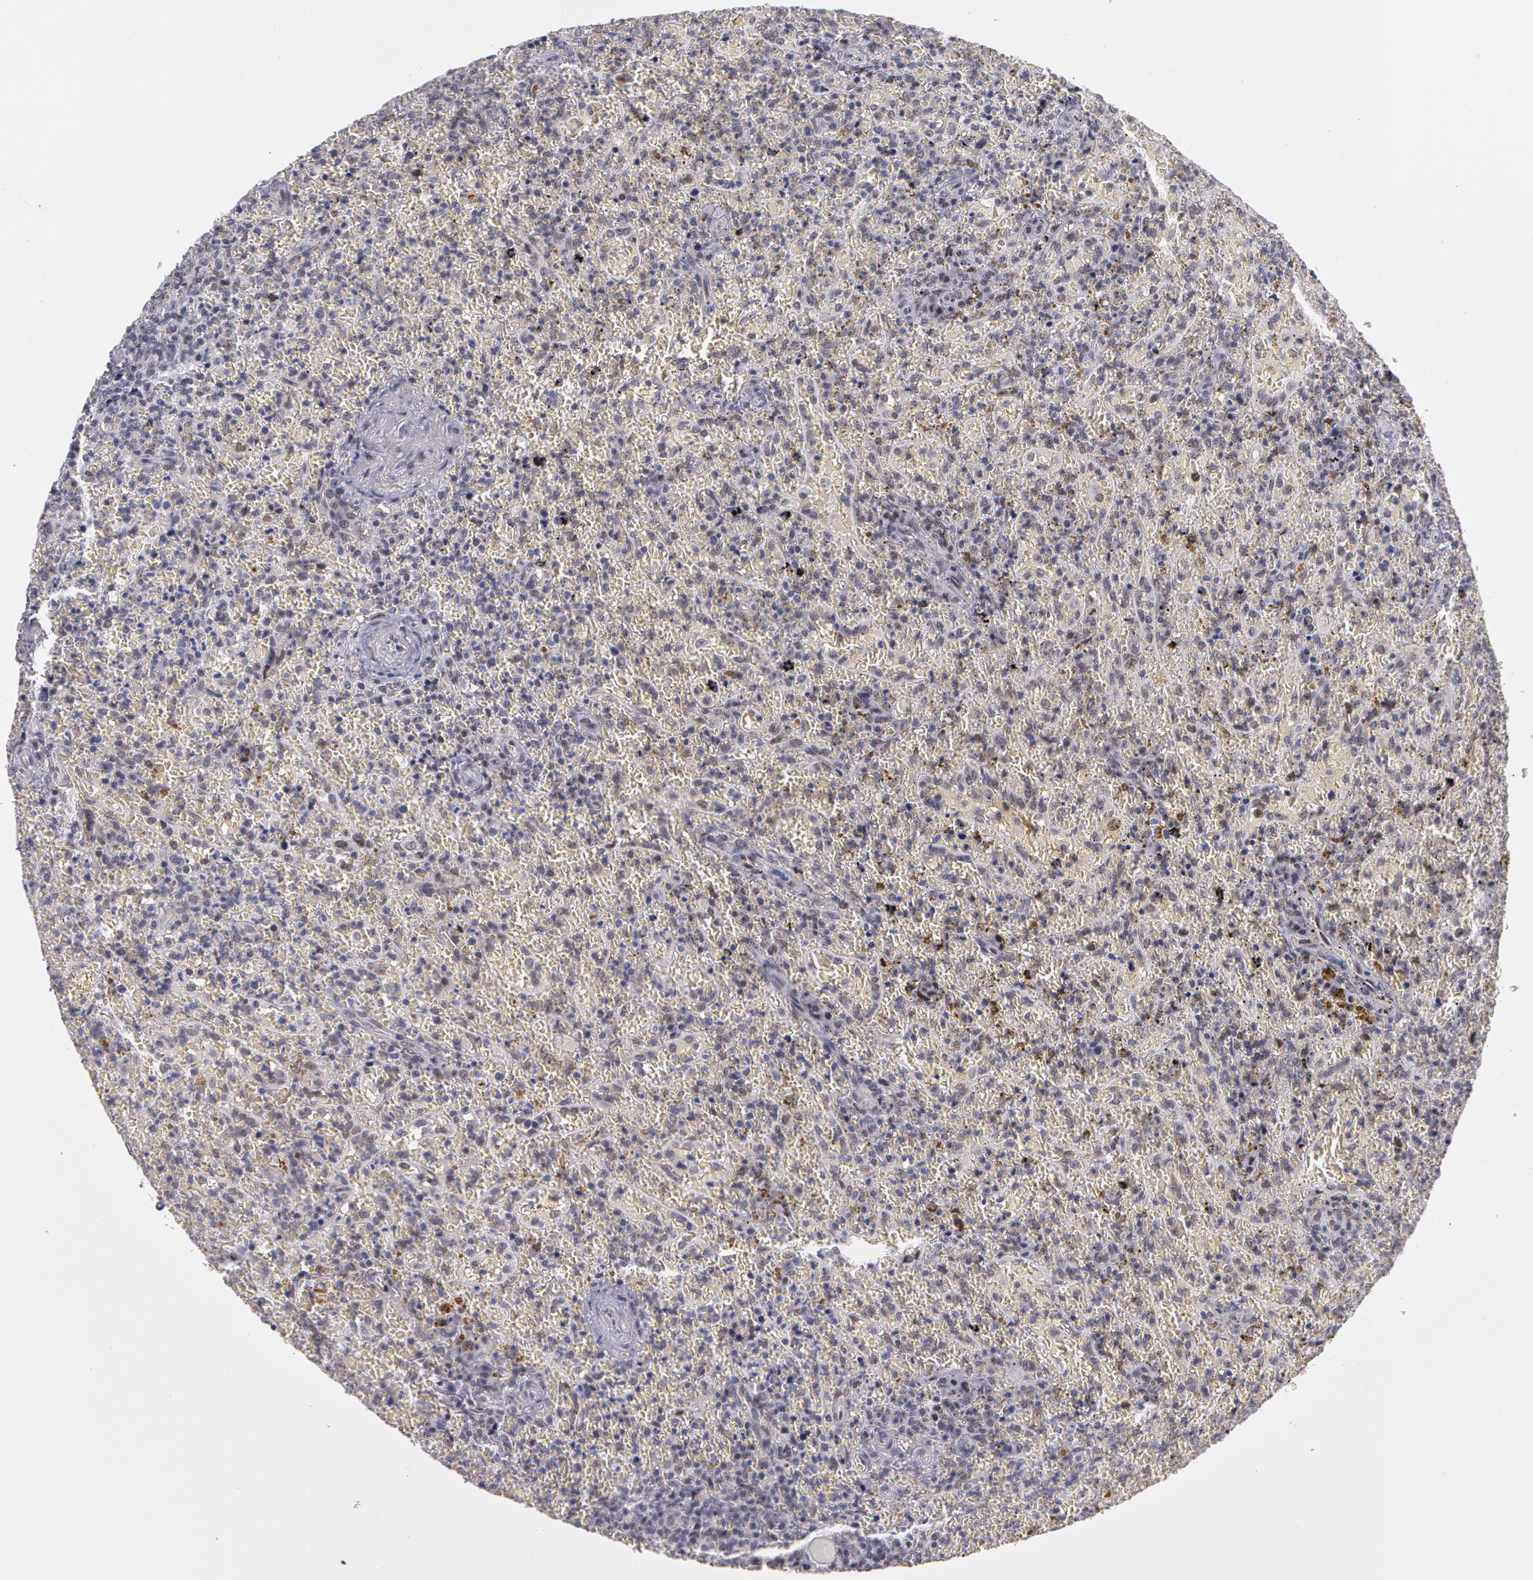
{"staining": {"intensity": "negative", "quantity": "none", "location": "none"}, "tissue": "lymphoma", "cell_type": "Tumor cells", "image_type": "cancer", "snomed": [{"axis": "morphology", "description": "Malignant lymphoma, non-Hodgkin's type, High grade"}, {"axis": "topography", "description": "Spleen"}, {"axis": "topography", "description": "Lymph node"}], "caption": "The image reveals no significant staining in tumor cells of malignant lymphoma, non-Hodgkin's type (high-grade).", "gene": "PRICKLE1", "patient": {"sex": "female", "age": 70}}